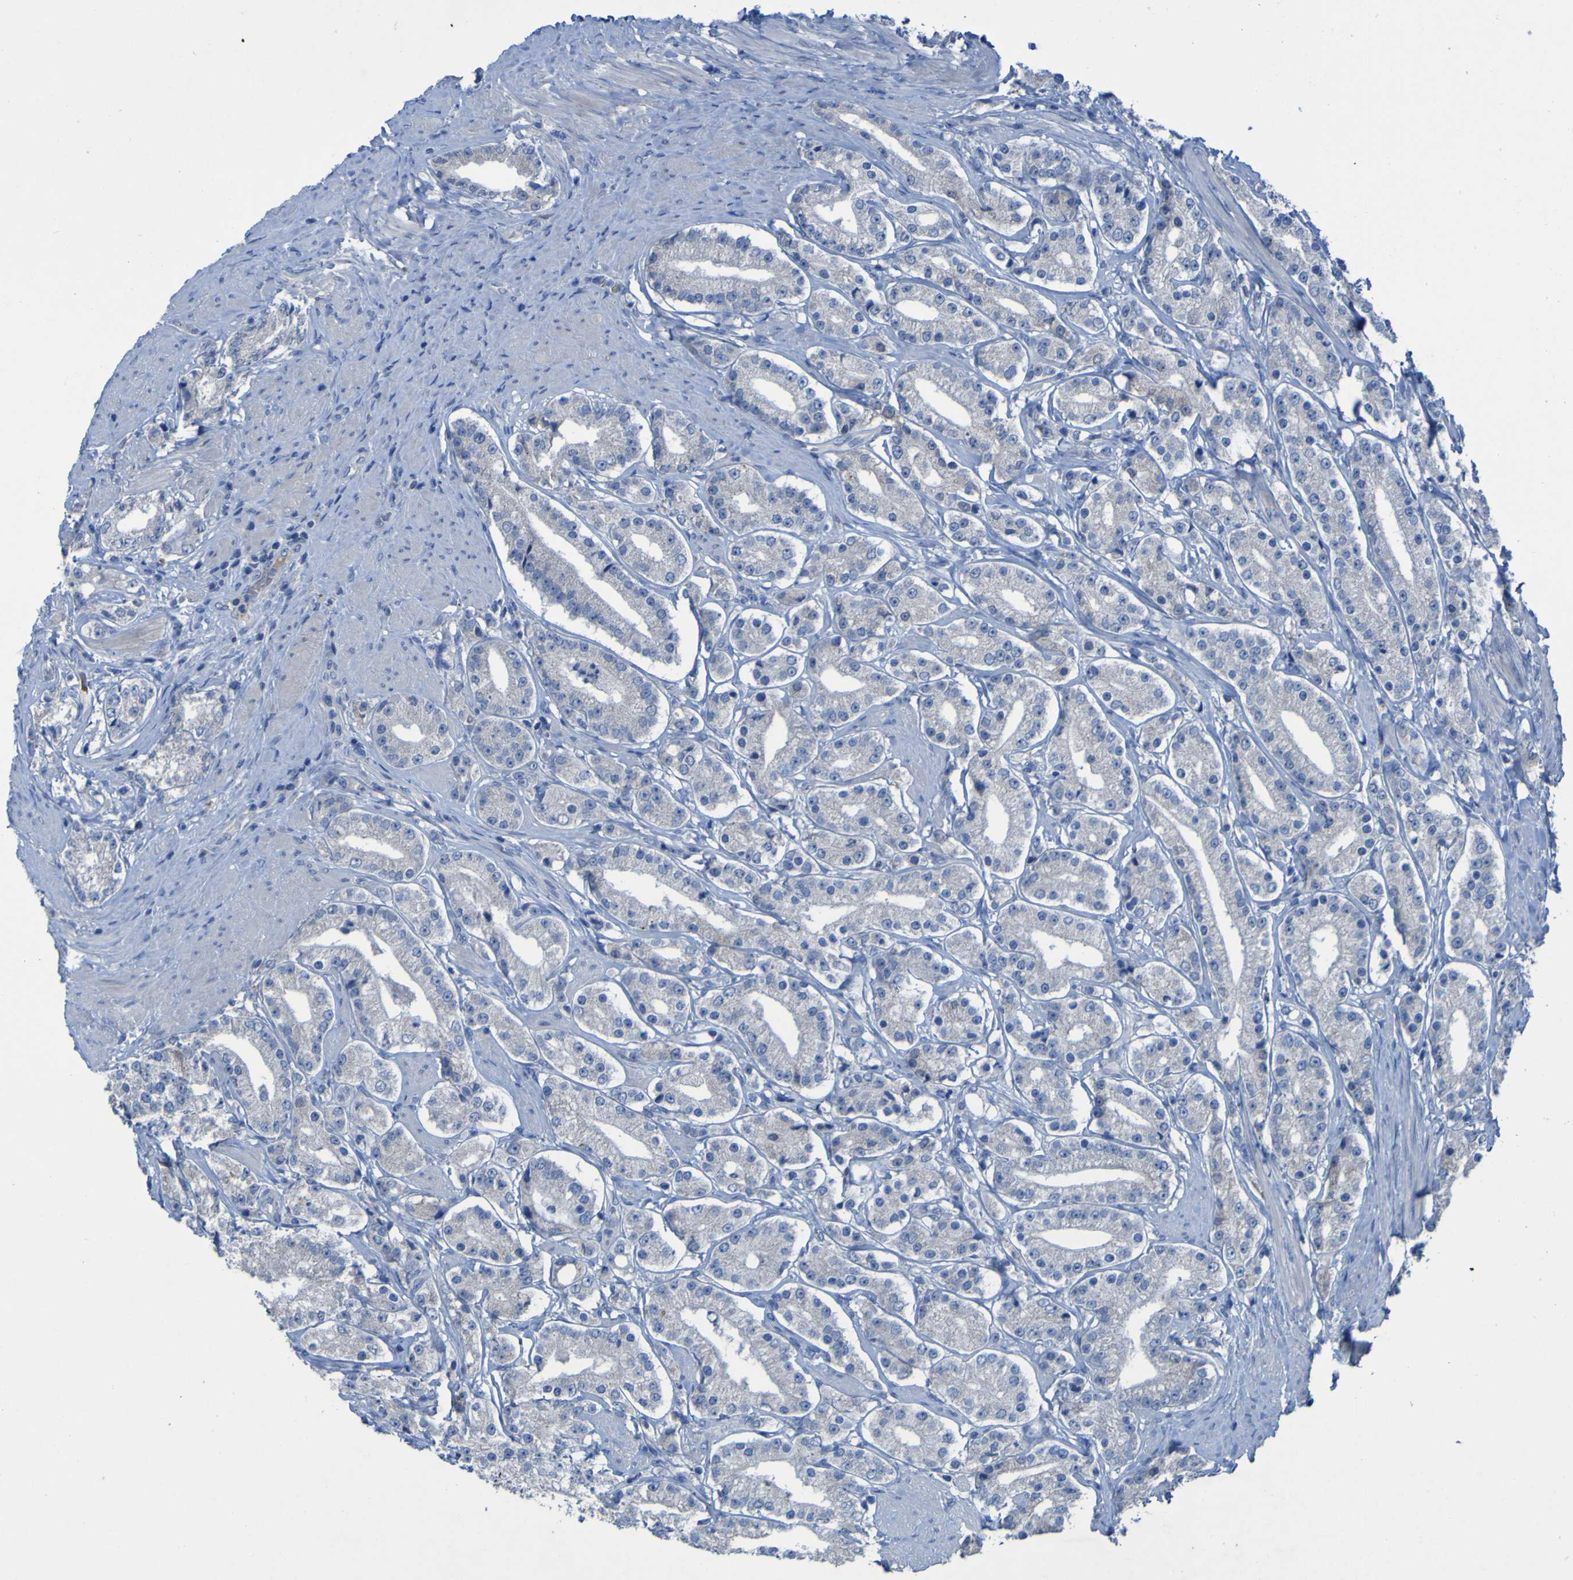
{"staining": {"intensity": "negative", "quantity": "none", "location": "none"}, "tissue": "prostate cancer", "cell_type": "Tumor cells", "image_type": "cancer", "snomed": [{"axis": "morphology", "description": "Adenocarcinoma, Low grade"}, {"axis": "topography", "description": "Prostate"}], "caption": "Adenocarcinoma (low-grade) (prostate) was stained to show a protein in brown. There is no significant positivity in tumor cells.", "gene": "SGK2", "patient": {"sex": "male", "age": 63}}